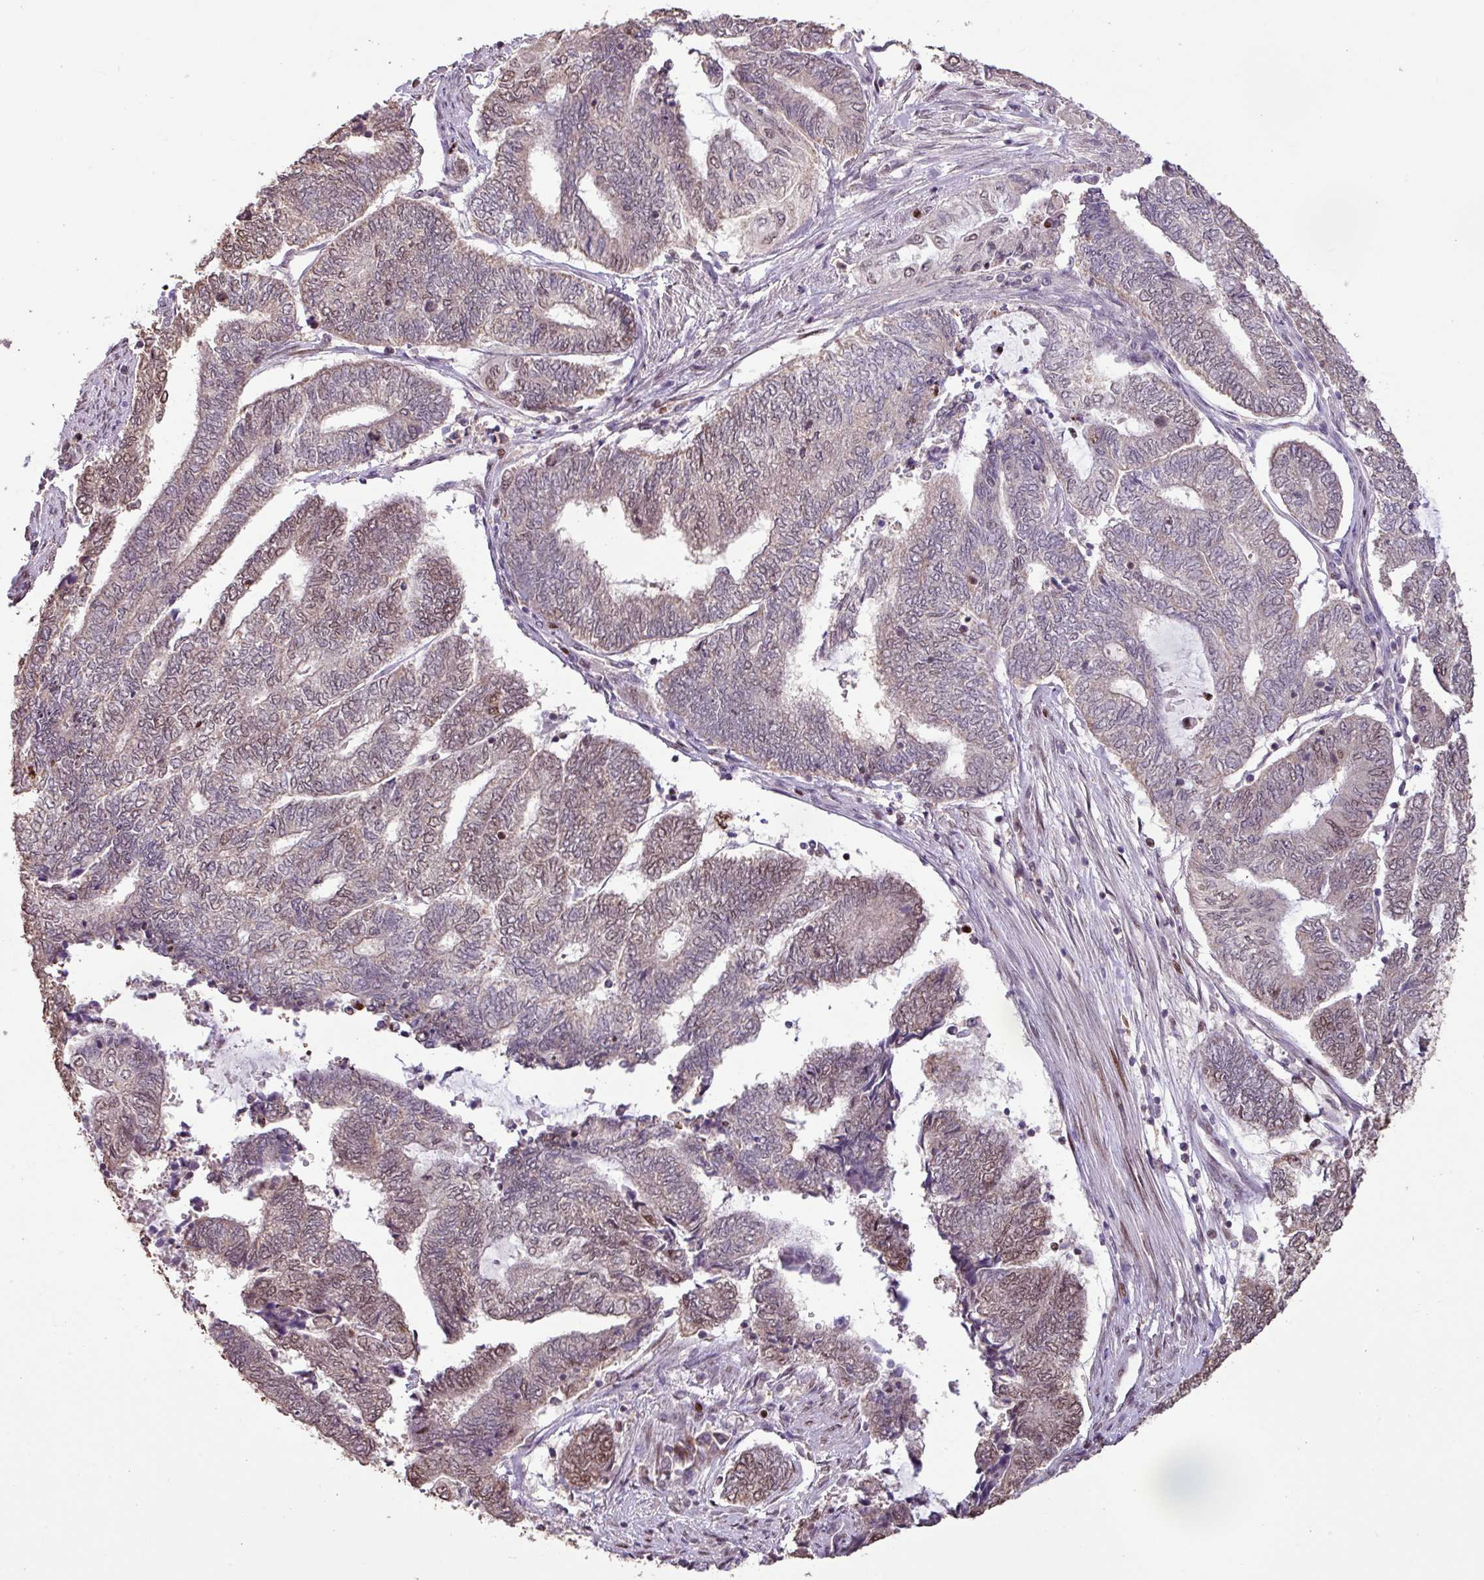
{"staining": {"intensity": "weak", "quantity": "25%-75%", "location": "nuclear"}, "tissue": "endometrial cancer", "cell_type": "Tumor cells", "image_type": "cancer", "snomed": [{"axis": "morphology", "description": "Adenocarcinoma, NOS"}, {"axis": "topography", "description": "Uterus"}, {"axis": "topography", "description": "Endometrium"}], "caption": "This histopathology image exhibits immunohistochemistry (IHC) staining of human adenocarcinoma (endometrial), with low weak nuclear positivity in about 25%-75% of tumor cells.", "gene": "ZNF709", "patient": {"sex": "female", "age": 70}}